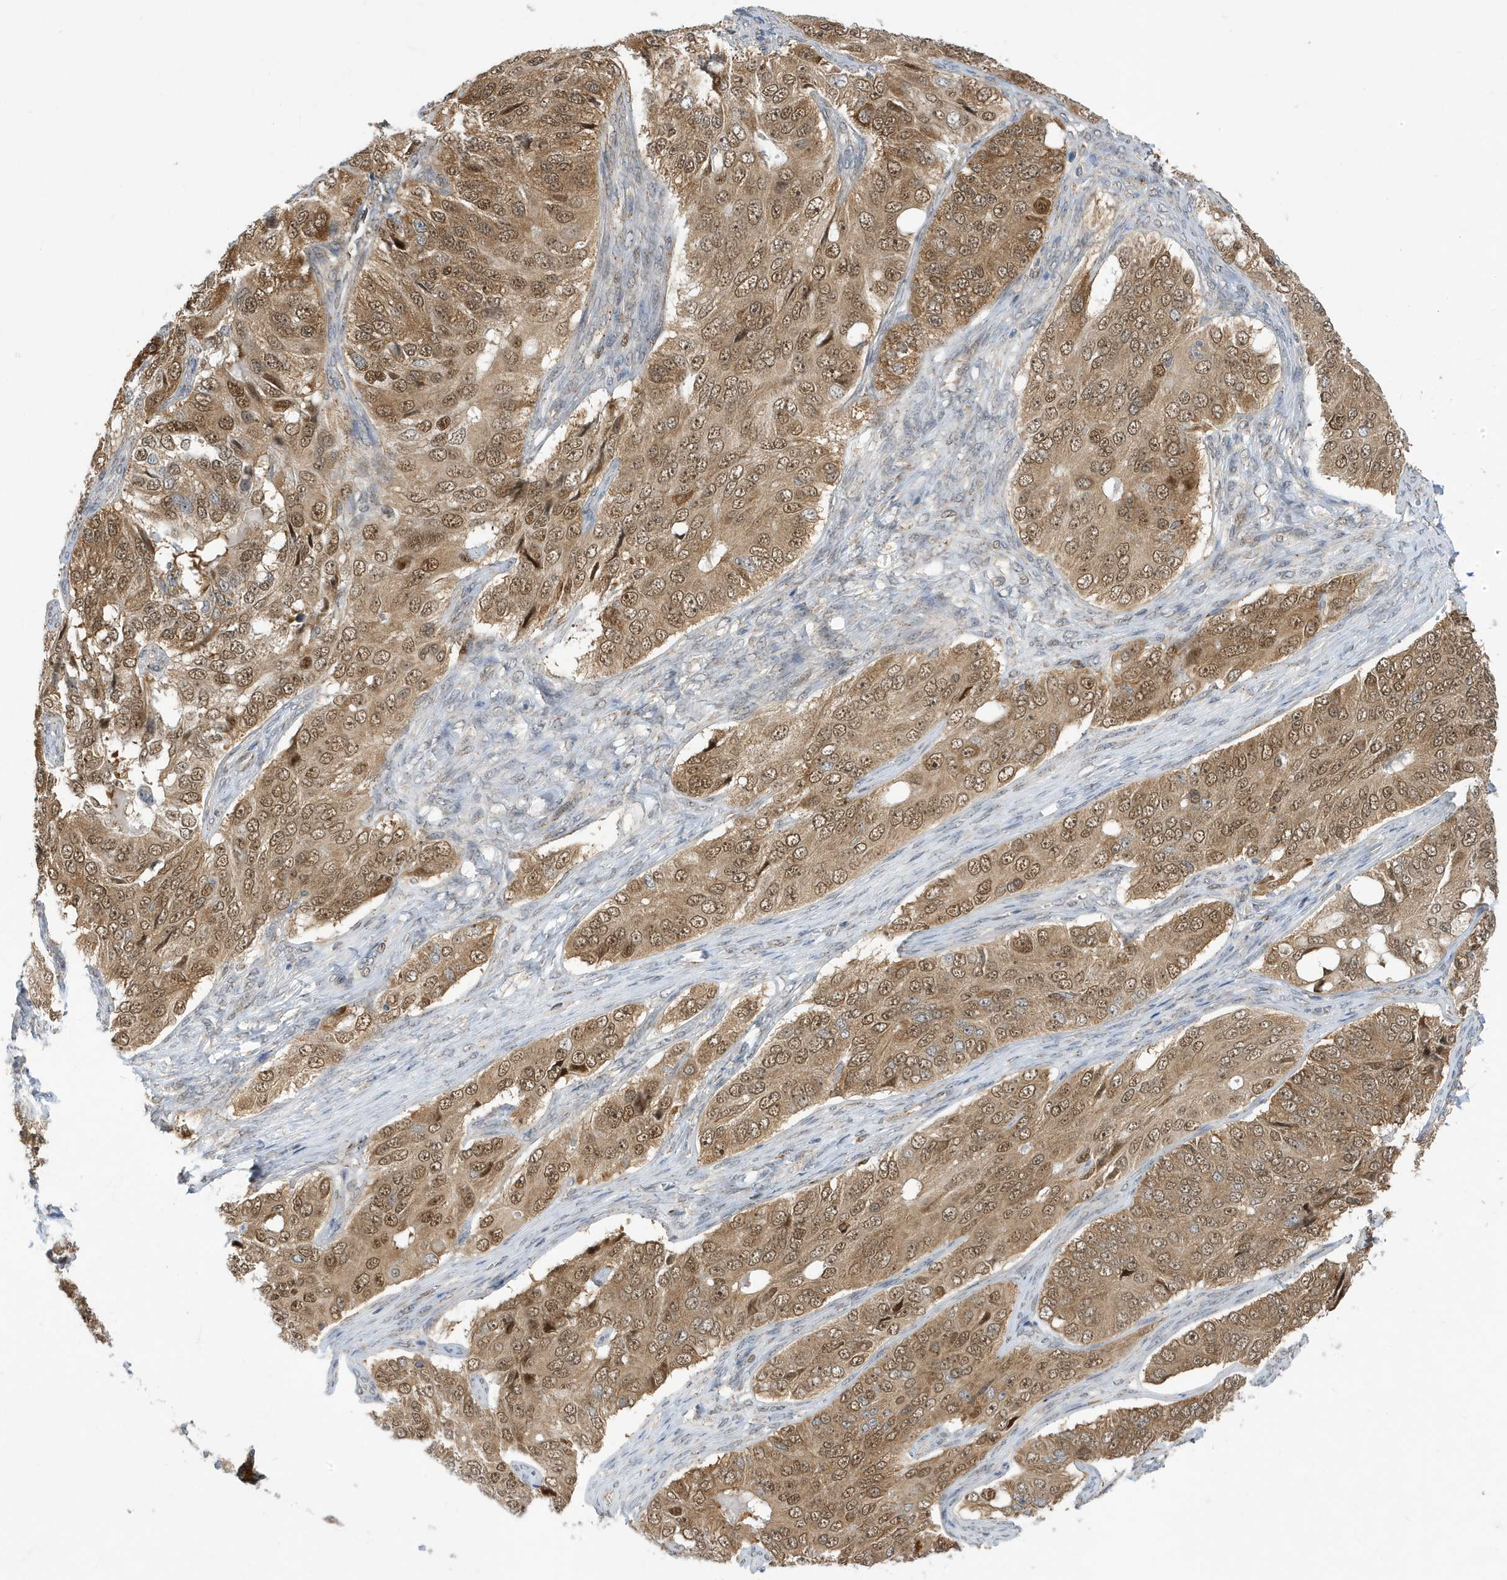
{"staining": {"intensity": "moderate", "quantity": ">75%", "location": "cytoplasmic/membranous,nuclear"}, "tissue": "ovarian cancer", "cell_type": "Tumor cells", "image_type": "cancer", "snomed": [{"axis": "morphology", "description": "Carcinoma, endometroid"}, {"axis": "topography", "description": "Ovary"}], "caption": "High-power microscopy captured an IHC photomicrograph of endometroid carcinoma (ovarian), revealing moderate cytoplasmic/membranous and nuclear positivity in approximately >75% of tumor cells.", "gene": "ZNF507", "patient": {"sex": "female", "age": 51}}